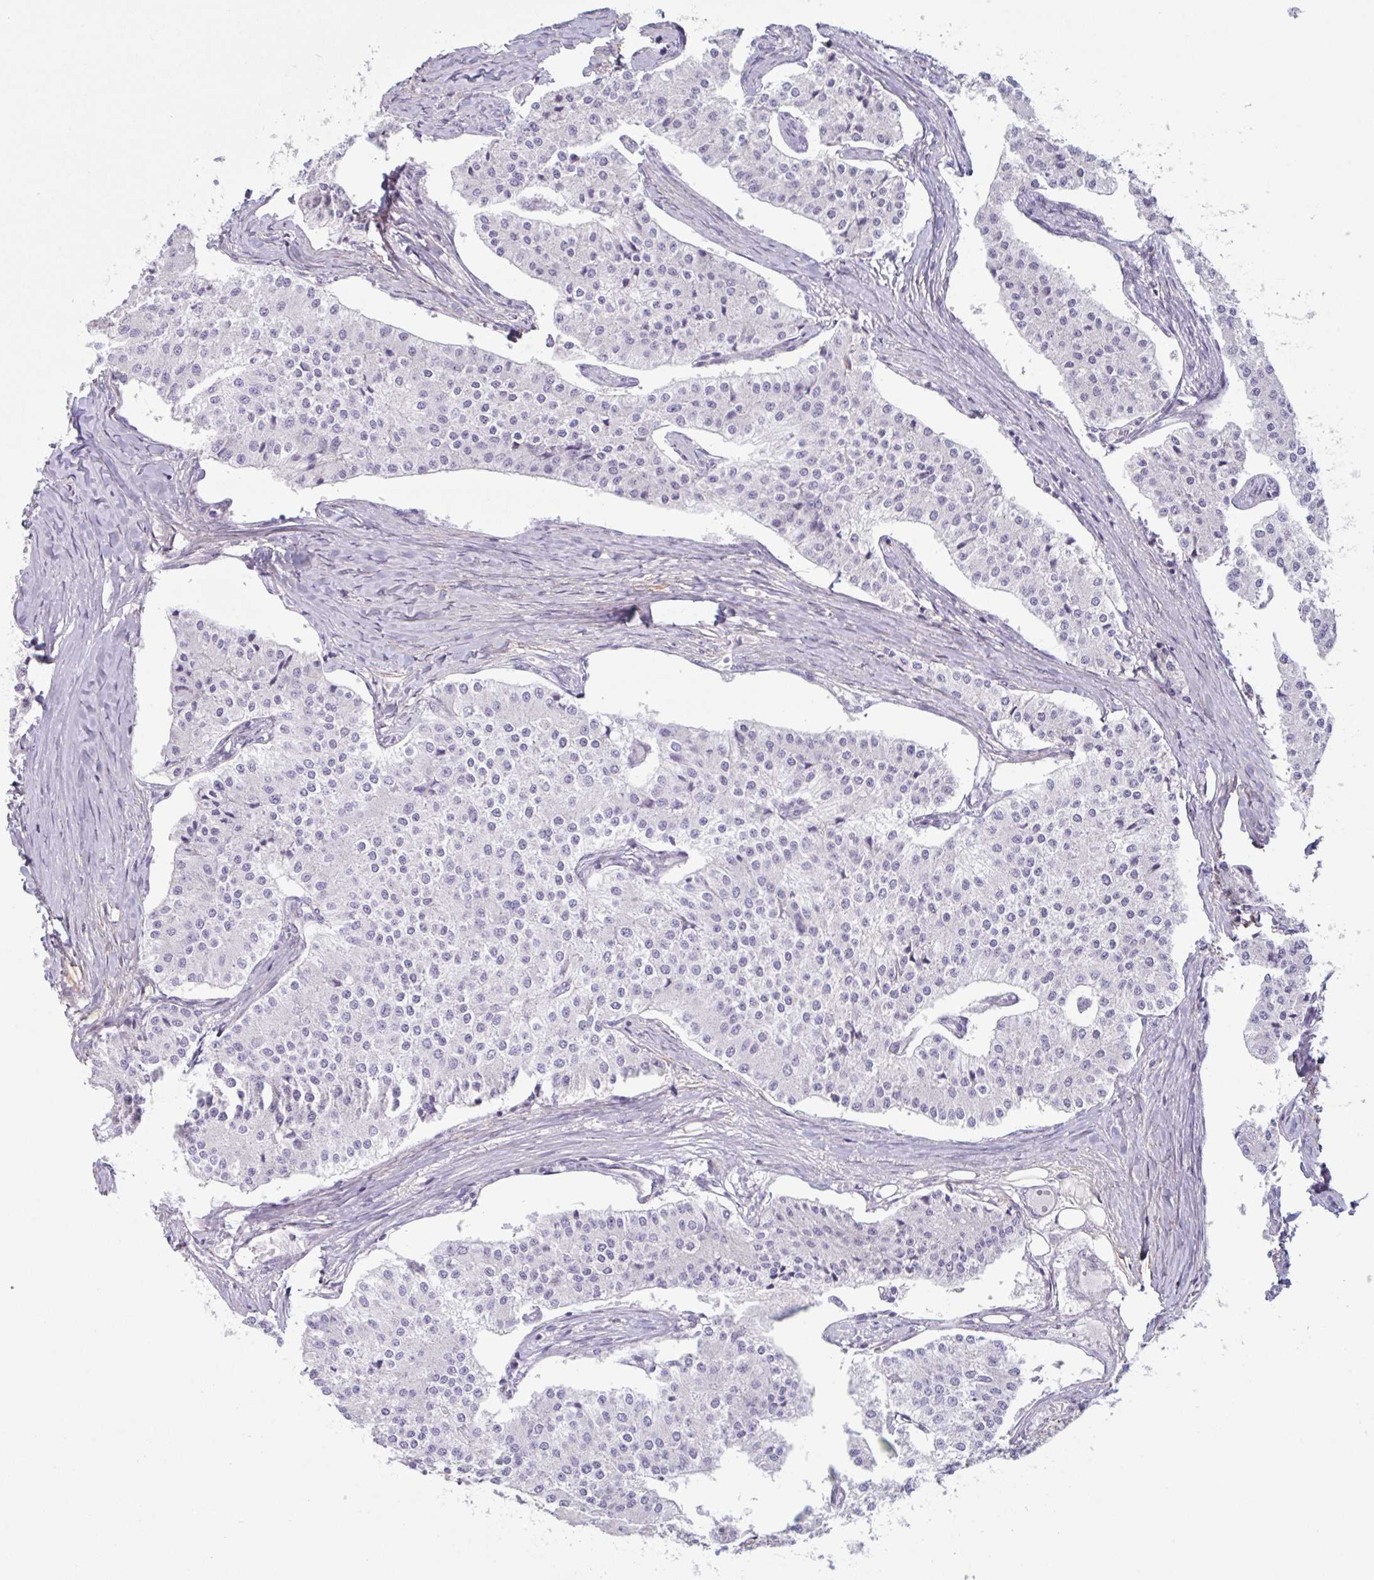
{"staining": {"intensity": "negative", "quantity": "none", "location": "none"}, "tissue": "carcinoid", "cell_type": "Tumor cells", "image_type": "cancer", "snomed": [{"axis": "morphology", "description": "Carcinoid, malignant, NOS"}, {"axis": "topography", "description": "Colon"}], "caption": "This is an immunohistochemistry (IHC) histopathology image of carcinoid (malignant). There is no positivity in tumor cells.", "gene": "MYH10", "patient": {"sex": "female", "age": 52}}